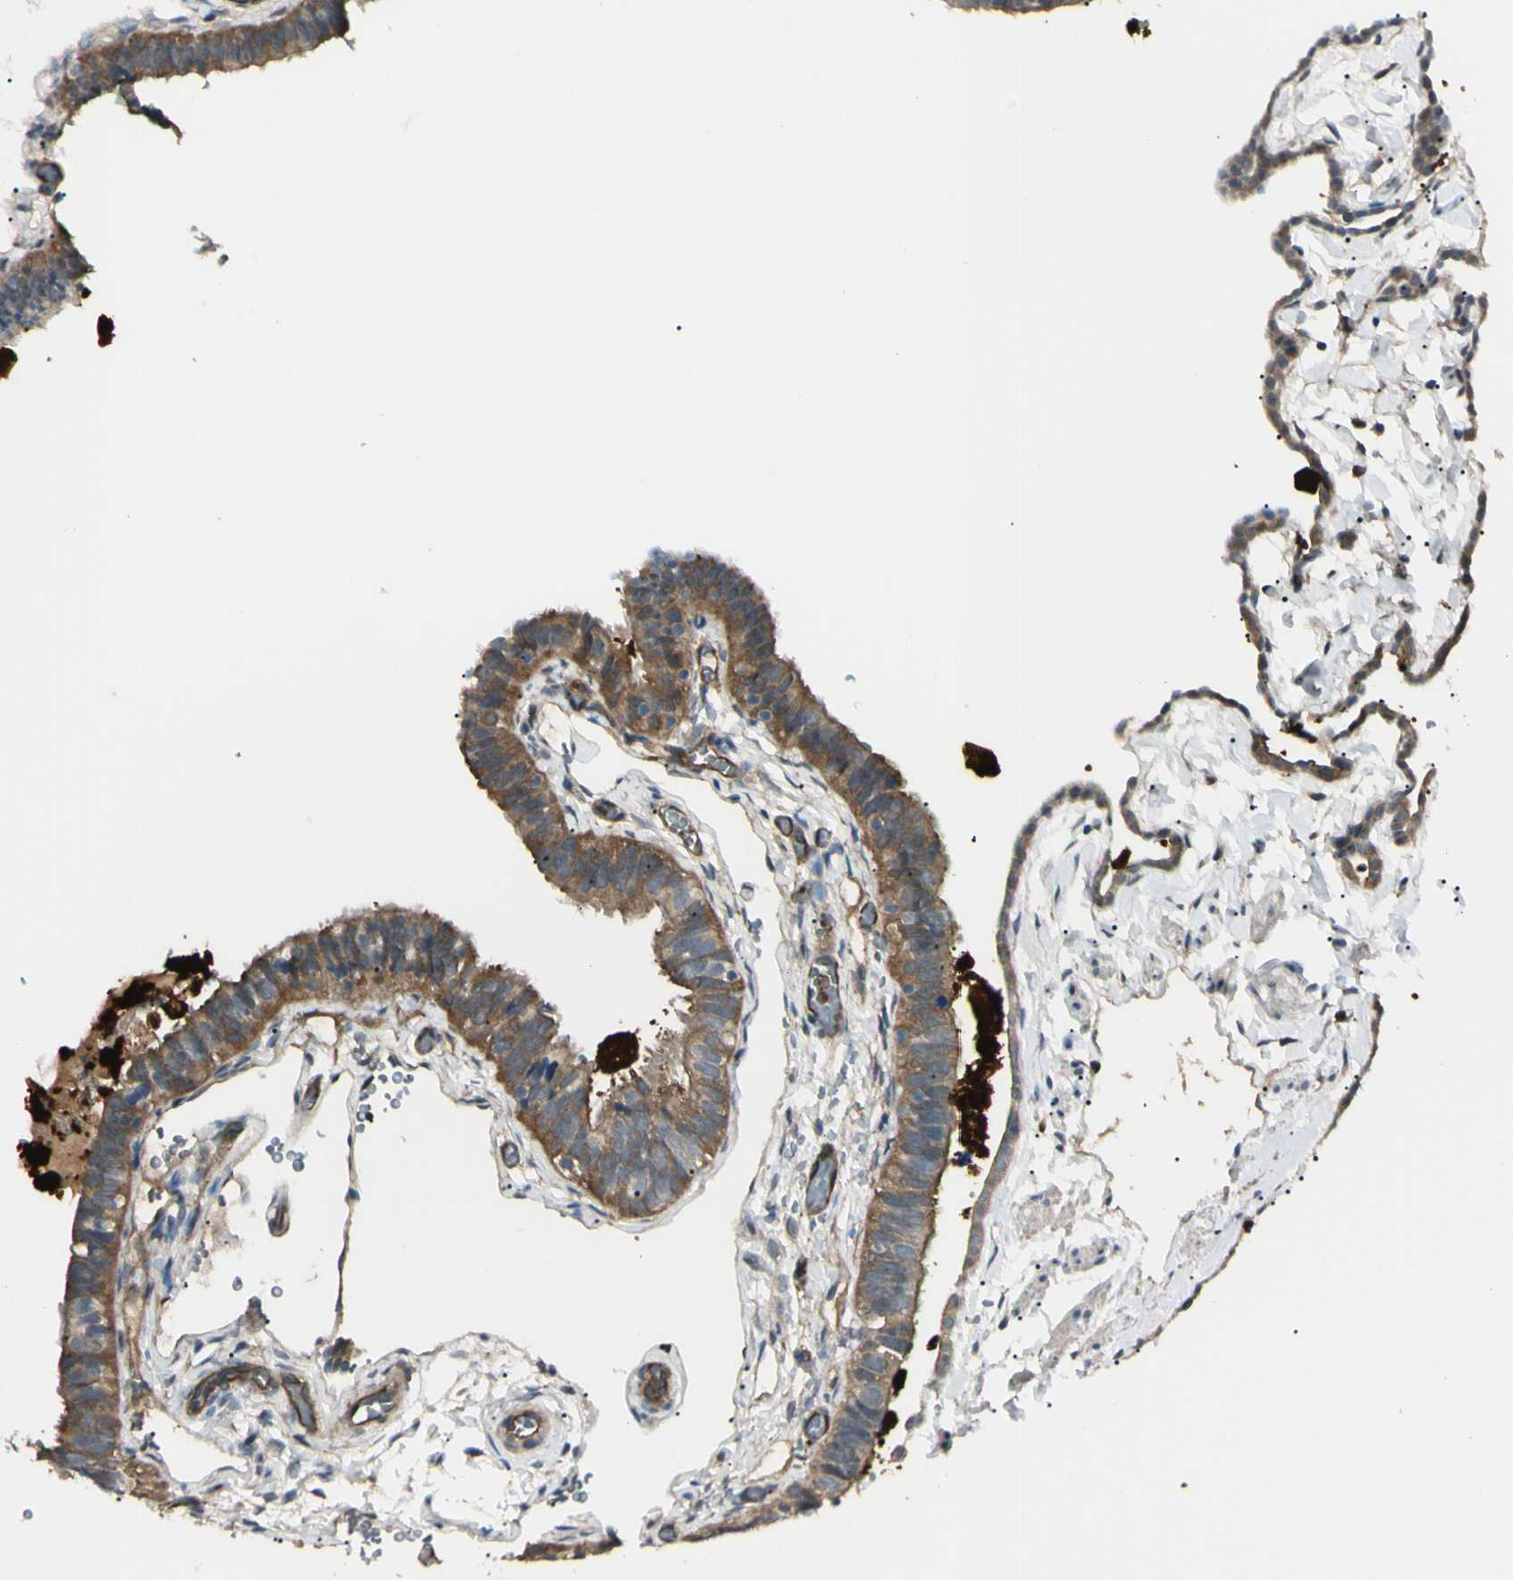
{"staining": {"intensity": "moderate", "quantity": ">75%", "location": "cytoplasmic/membranous"}, "tissue": "fallopian tube", "cell_type": "Glandular cells", "image_type": "normal", "snomed": [{"axis": "morphology", "description": "Normal tissue, NOS"}, {"axis": "topography", "description": "Fallopian tube"}], "caption": "Benign fallopian tube displays moderate cytoplasmic/membranous staining in about >75% of glandular cells, visualized by immunohistochemistry.", "gene": "PTPN12", "patient": {"sex": "female", "age": 46}}